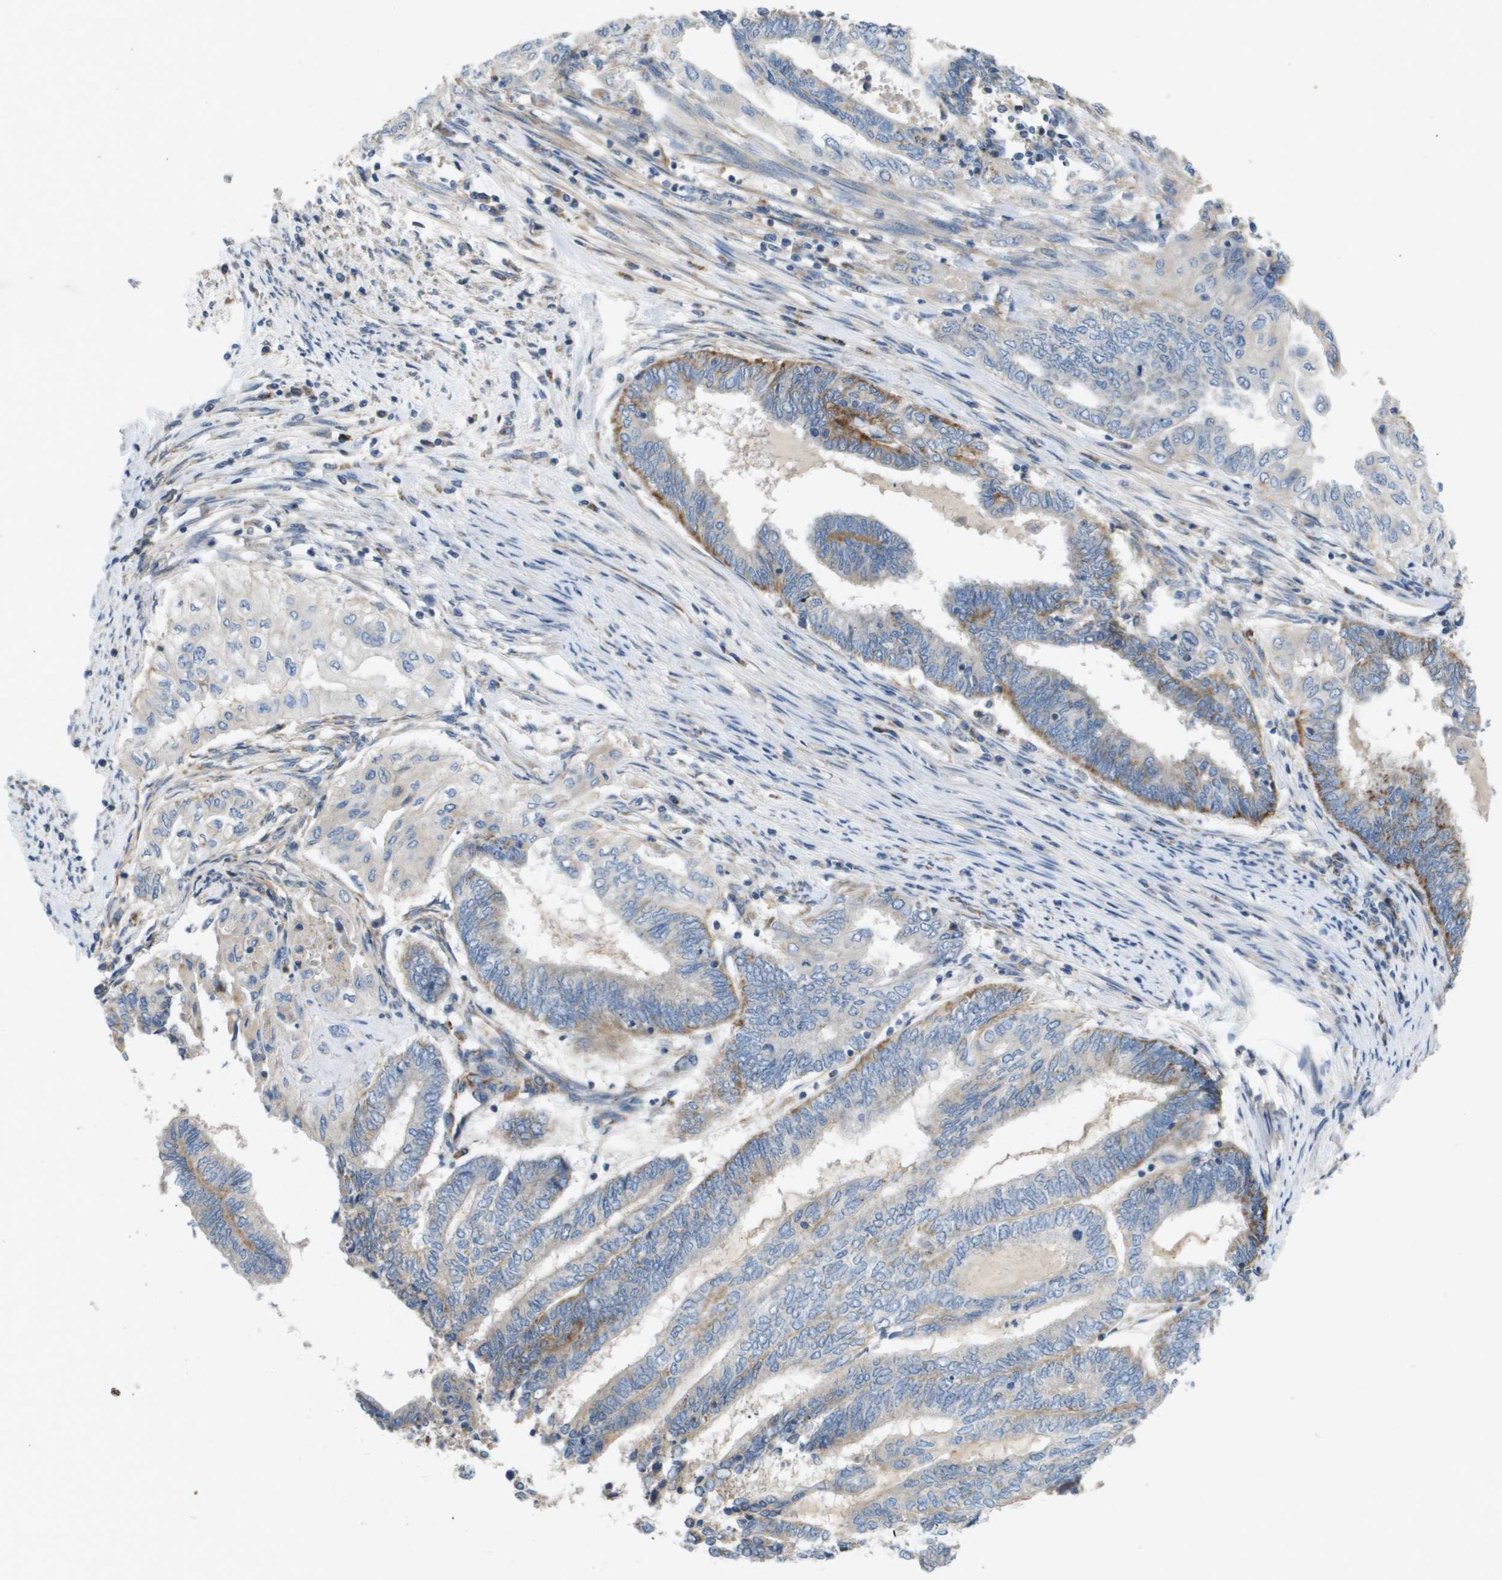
{"staining": {"intensity": "moderate", "quantity": "<25%", "location": "cytoplasmic/membranous"}, "tissue": "endometrial cancer", "cell_type": "Tumor cells", "image_type": "cancer", "snomed": [{"axis": "morphology", "description": "Adenocarcinoma, NOS"}, {"axis": "topography", "description": "Uterus"}, {"axis": "topography", "description": "Endometrium"}], "caption": "DAB (3,3'-diaminobenzidine) immunohistochemical staining of human endometrial adenocarcinoma displays moderate cytoplasmic/membranous protein positivity in approximately <25% of tumor cells. The staining was performed using DAB (3,3'-diaminobenzidine) to visualize the protein expression in brown, while the nuclei were stained in blue with hematoxylin (Magnification: 20x).", "gene": "B3GNT5", "patient": {"sex": "female", "age": 70}}